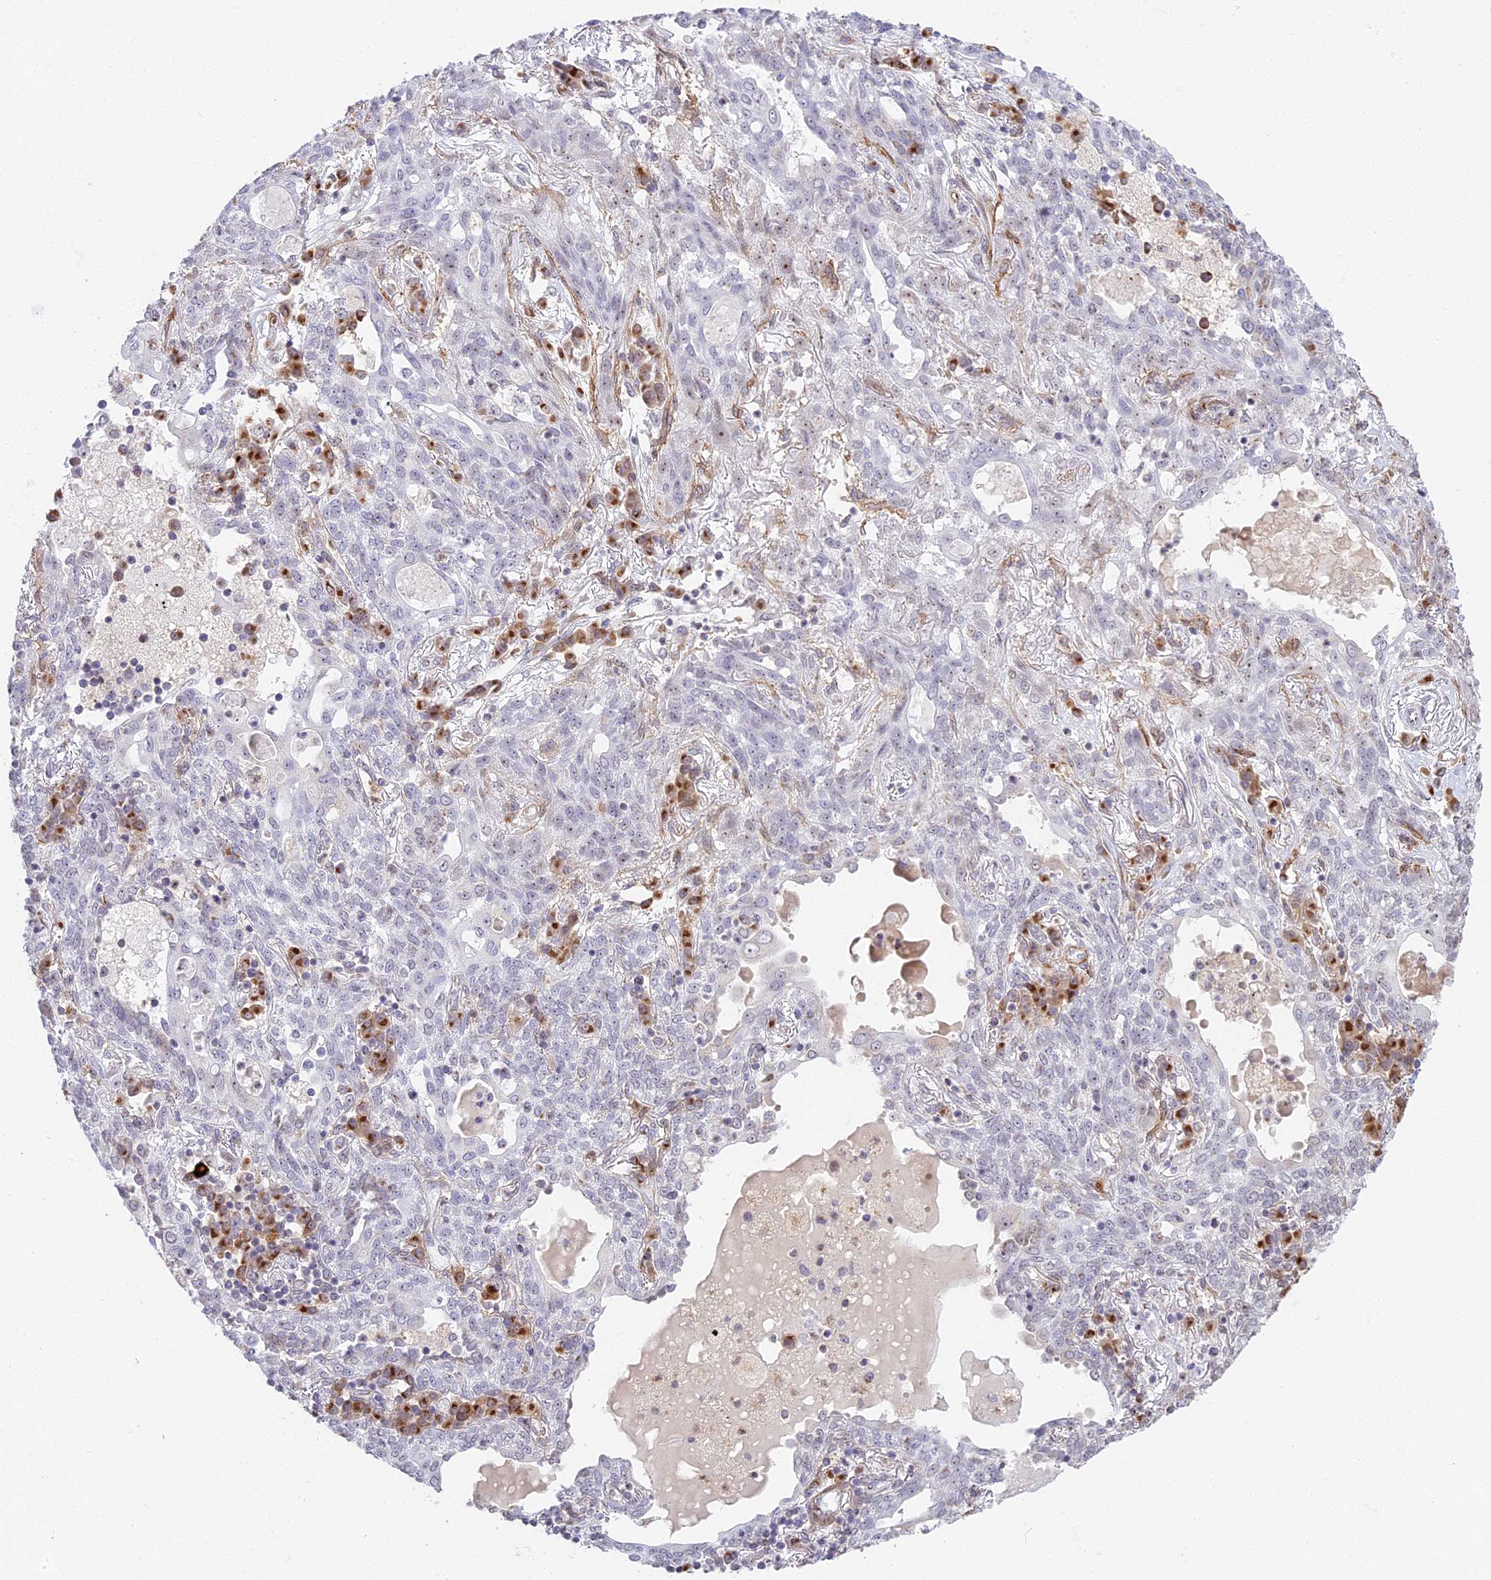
{"staining": {"intensity": "weak", "quantity": "<25%", "location": "nuclear"}, "tissue": "lung cancer", "cell_type": "Tumor cells", "image_type": "cancer", "snomed": [{"axis": "morphology", "description": "Squamous cell carcinoma, NOS"}, {"axis": "topography", "description": "Lung"}], "caption": "Tumor cells are negative for protein expression in human lung cancer.", "gene": "HEATR5B", "patient": {"sex": "female", "age": 70}}